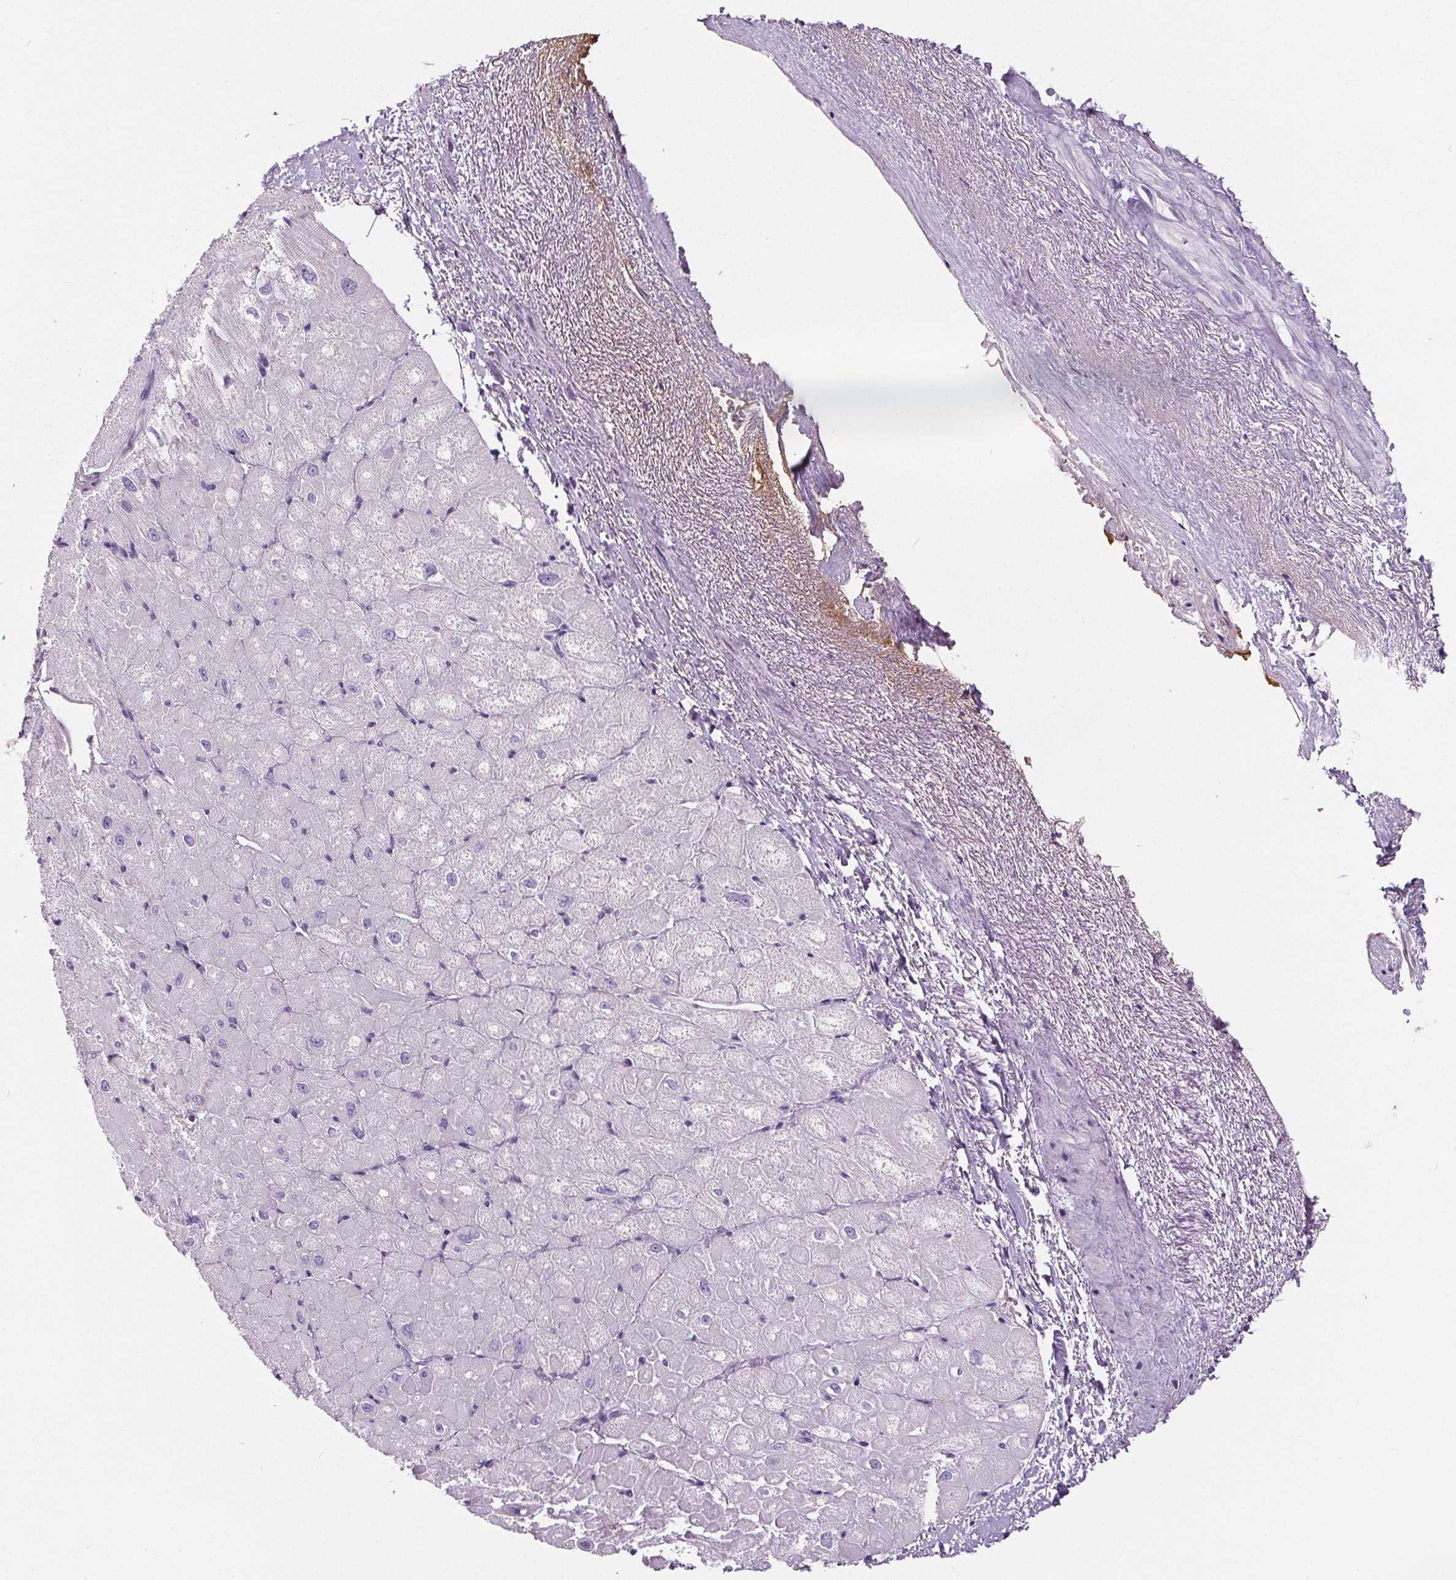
{"staining": {"intensity": "negative", "quantity": "none", "location": "none"}, "tissue": "heart muscle", "cell_type": "Cardiomyocytes", "image_type": "normal", "snomed": [{"axis": "morphology", "description": "Normal tissue, NOS"}, {"axis": "topography", "description": "Heart"}], "caption": "Immunohistochemistry (IHC) micrograph of normal heart muscle: human heart muscle stained with DAB reveals no significant protein positivity in cardiomyocytes.", "gene": "CD5L", "patient": {"sex": "male", "age": 62}}